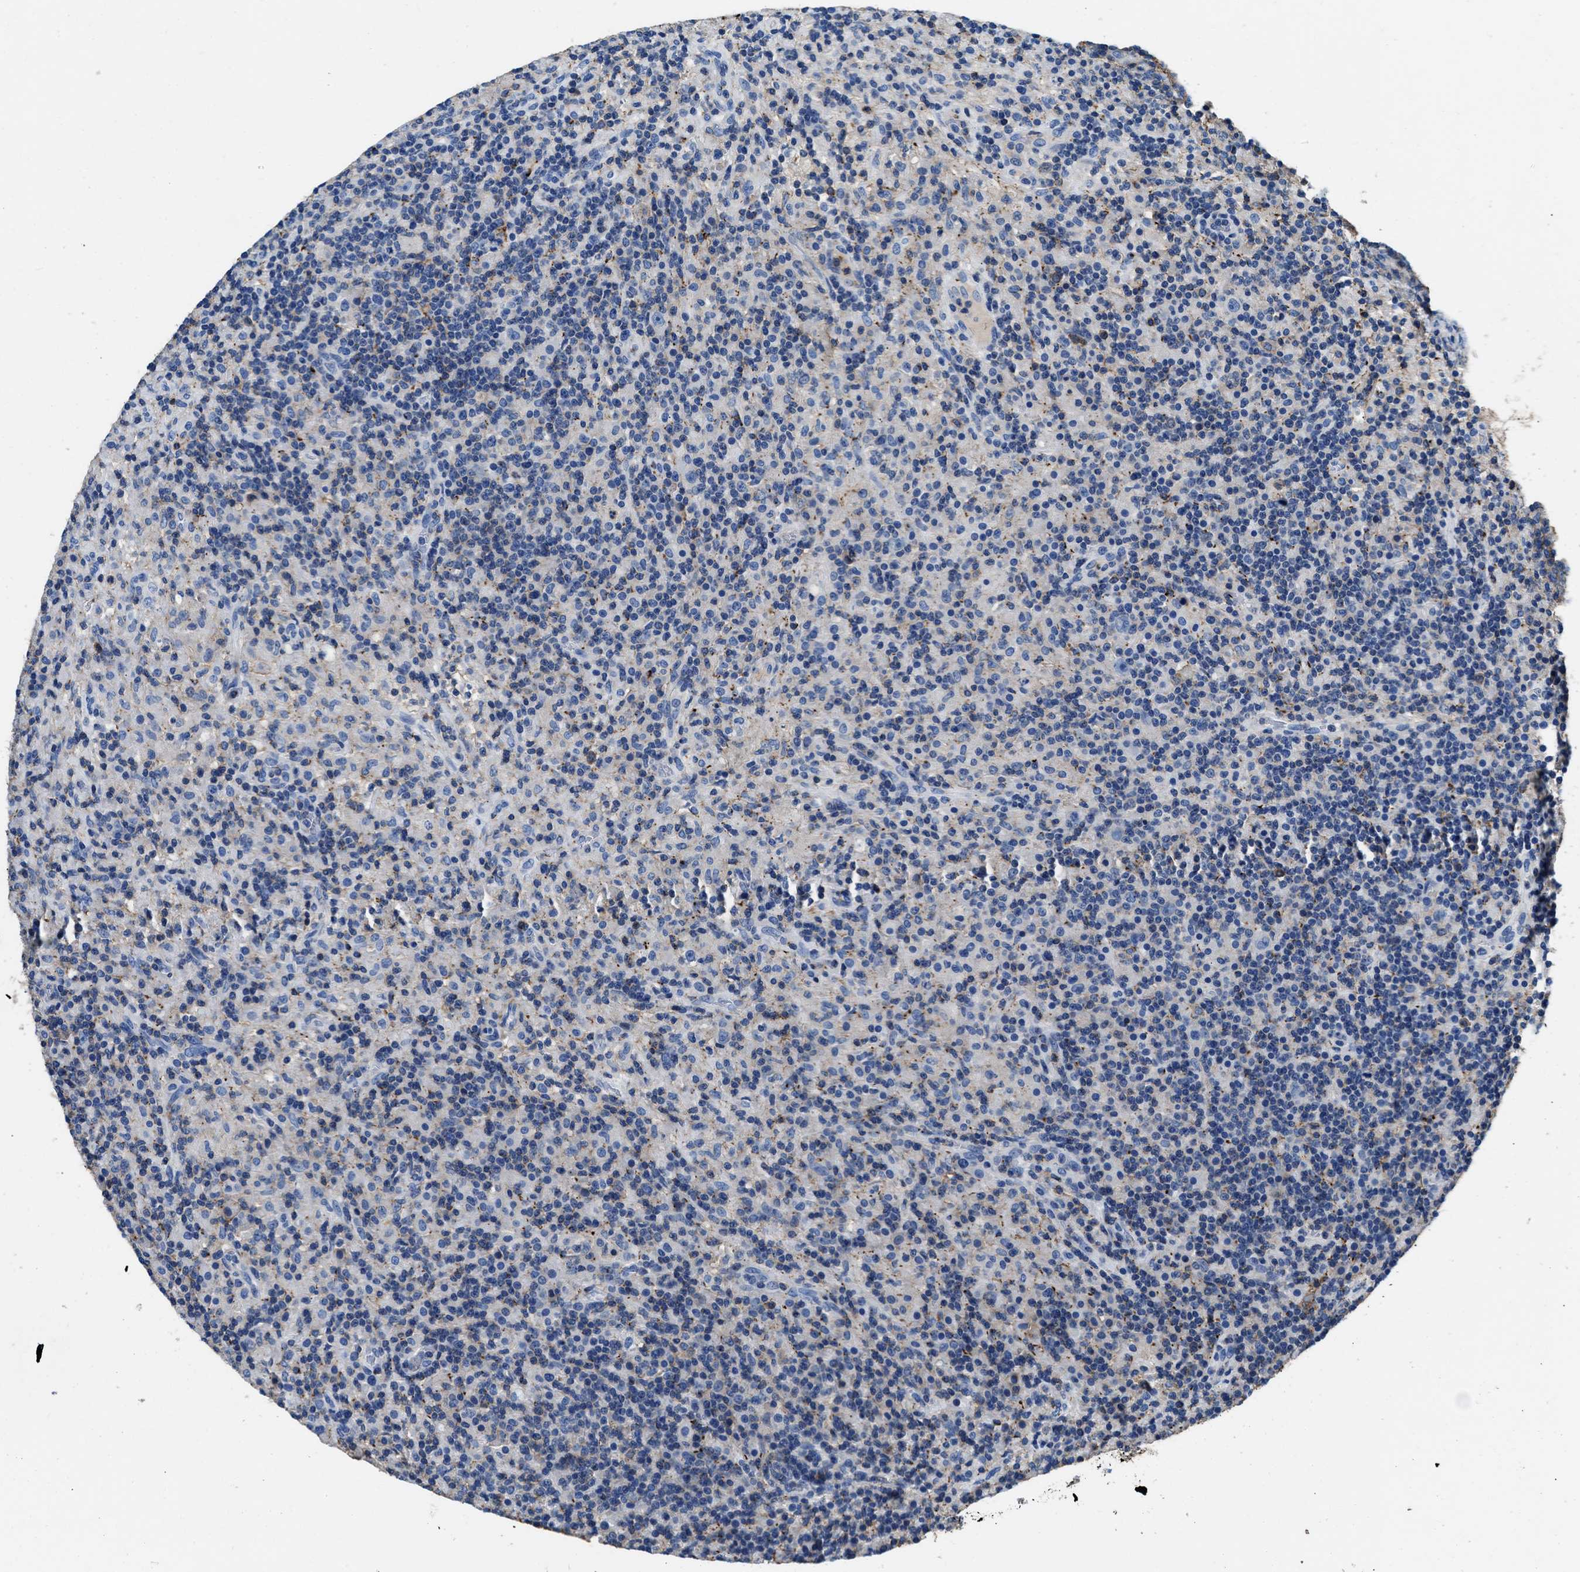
{"staining": {"intensity": "negative", "quantity": "none", "location": "none"}, "tissue": "lymphoma", "cell_type": "Tumor cells", "image_type": "cancer", "snomed": [{"axis": "morphology", "description": "Hodgkin's disease, NOS"}, {"axis": "topography", "description": "Lymph node"}], "caption": "Lymphoma stained for a protein using IHC exhibits no staining tumor cells.", "gene": "KCNQ4", "patient": {"sex": "male", "age": 70}}